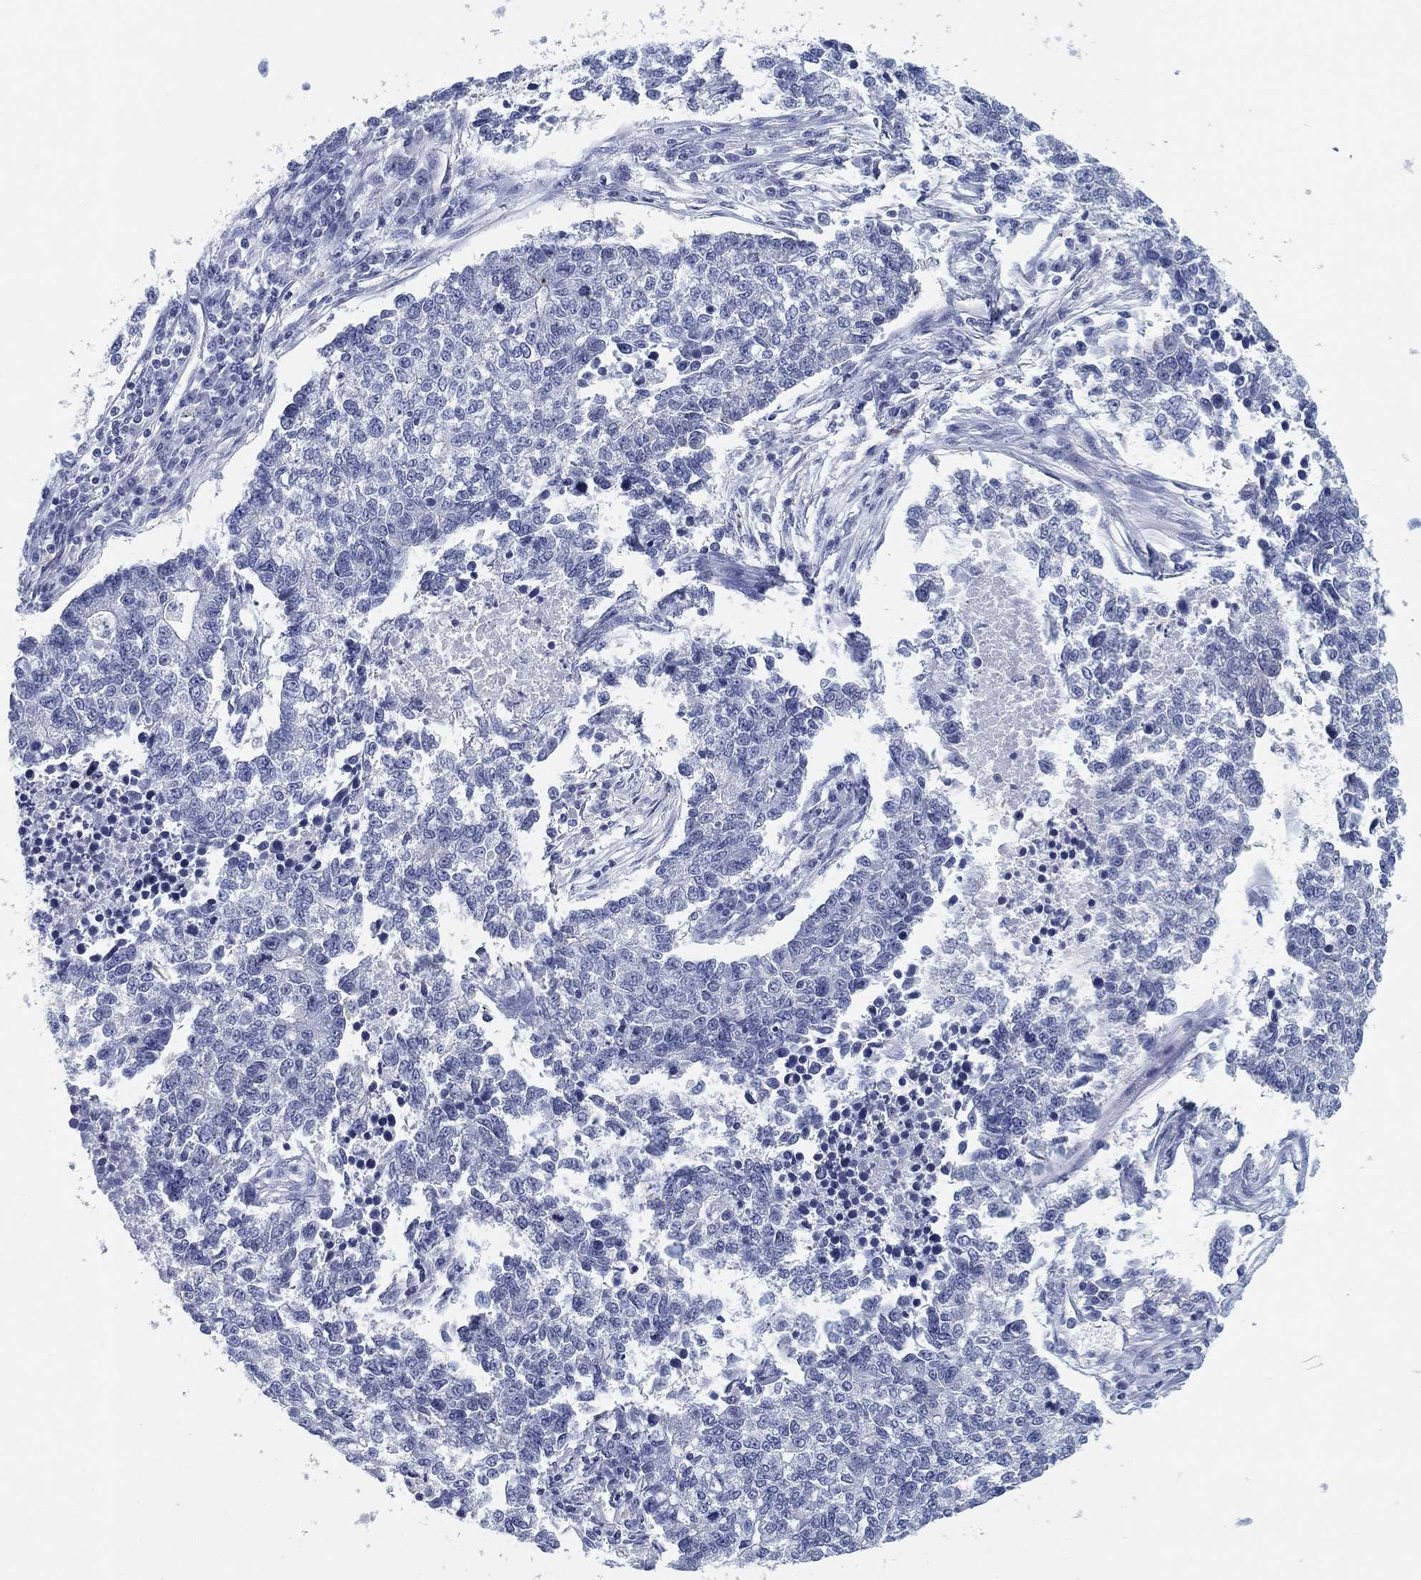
{"staining": {"intensity": "negative", "quantity": "none", "location": "none"}, "tissue": "lung cancer", "cell_type": "Tumor cells", "image_type": "cancer", "snomed": [{"axis": "morphology", "description": "Adenocarcinoma, NOS"}, {"axis": "topography", "description": "Lung"}], "caption": "Immunohistochemistry (IHC) micrograph of human lung cancer (adenocarcinoma) stained for a protein (brown), which shows no staining in tumor cells. The staining is performed using DAB brown chromogen with nuclei counter-stained in using hematoxylin.", "gene": "CLUL1", "patient": {"sex": "male", "age": 57}}